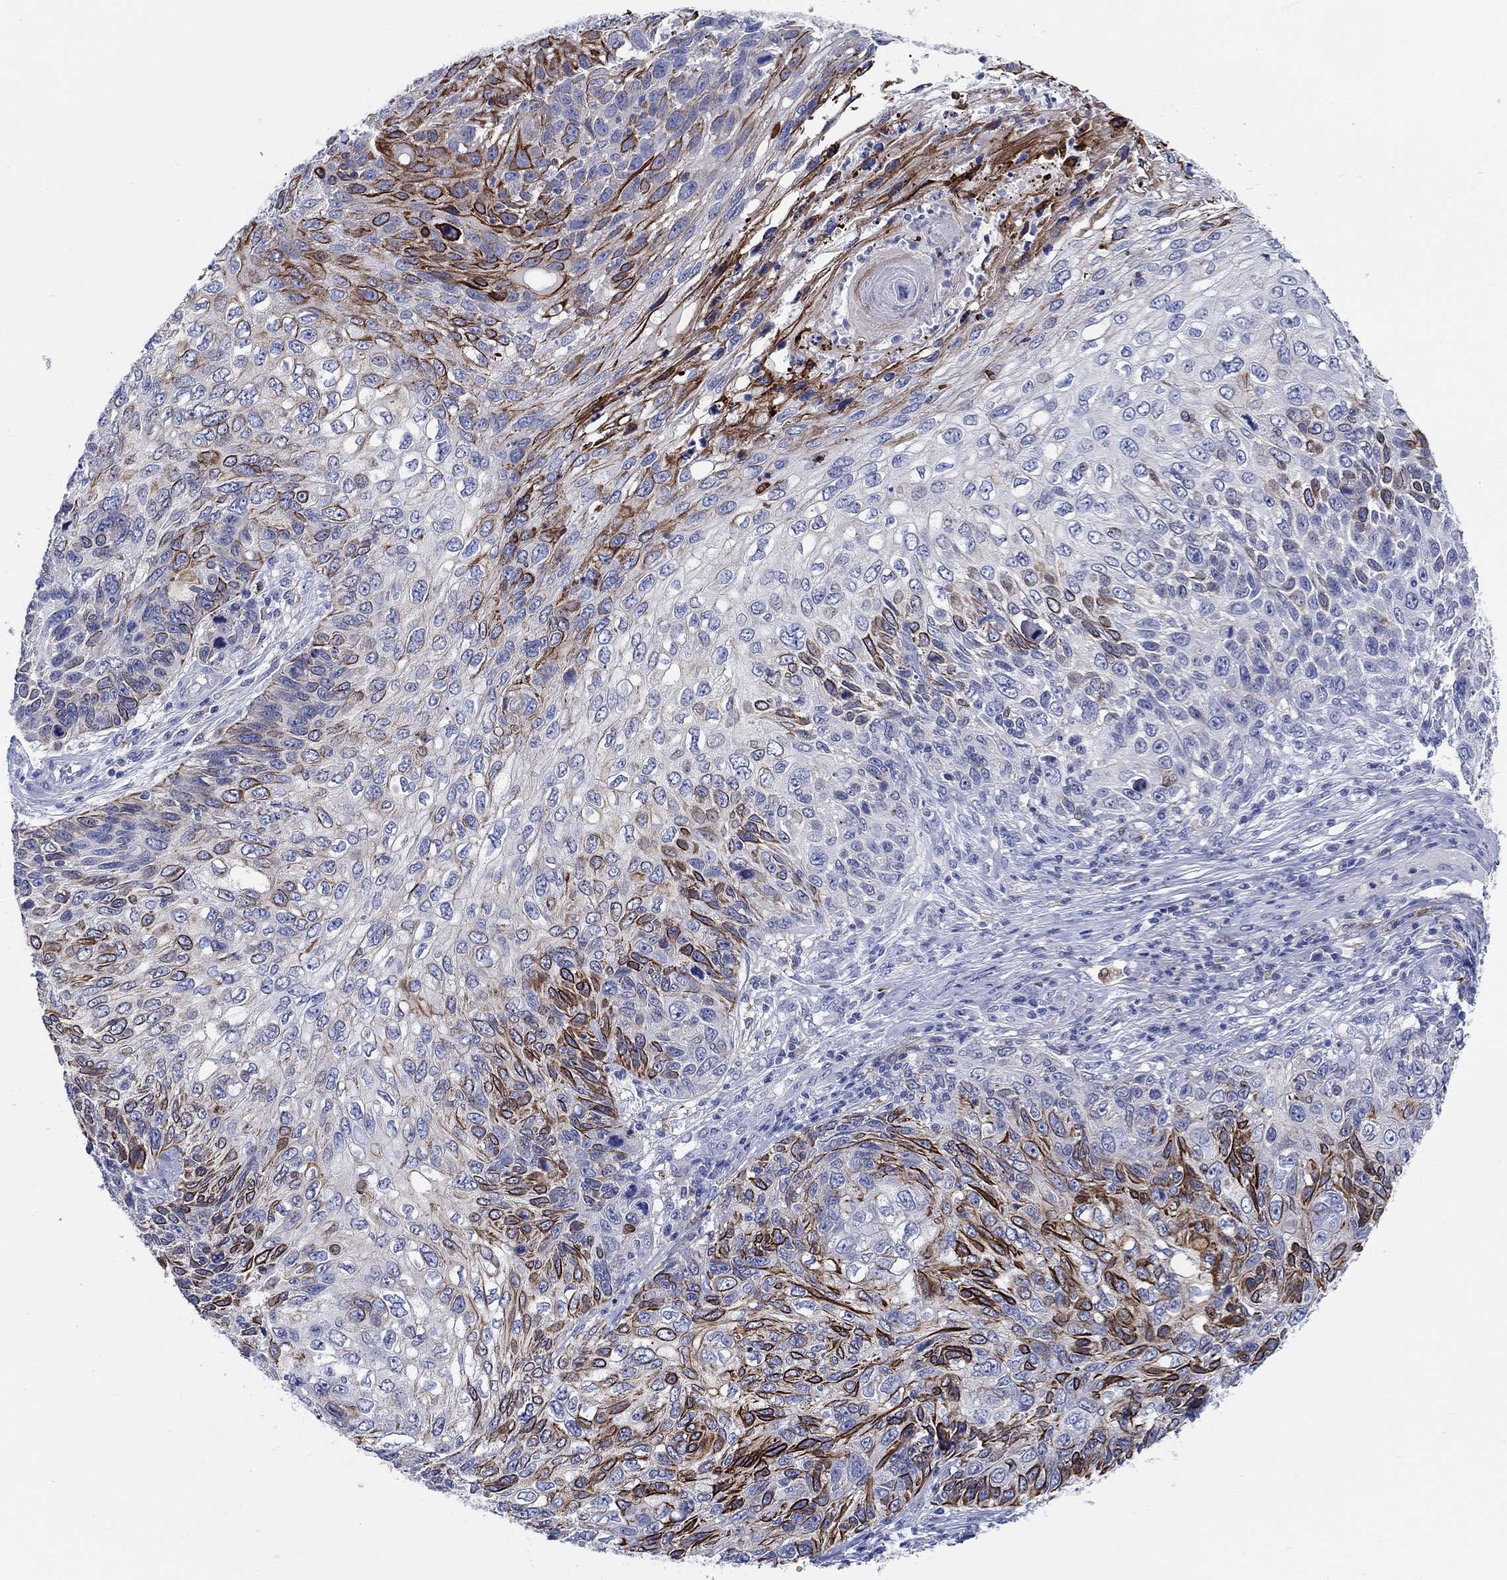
{"staining": {"intensity": "strong", "quantity": "<25%", "location": "cytoplasmic/membranous"}, "tissue": "skin cancer", "cell_type": "Tumor cells", "image_type": "cancer", "snomed": [{"axis": "morphology", "description": "Squamous cell carcinoma, NOS"}, {"axis": "topography", "description": "Skin"}], "caption": "The immunohistochemical stain shows strong cytoplasmic/membranous positivity in tumor cells of skin cancer (squamous cell carcinoma) tissue.", "gene": "RAP1GAP", "patient": {"sex": "male", "age": 92}}